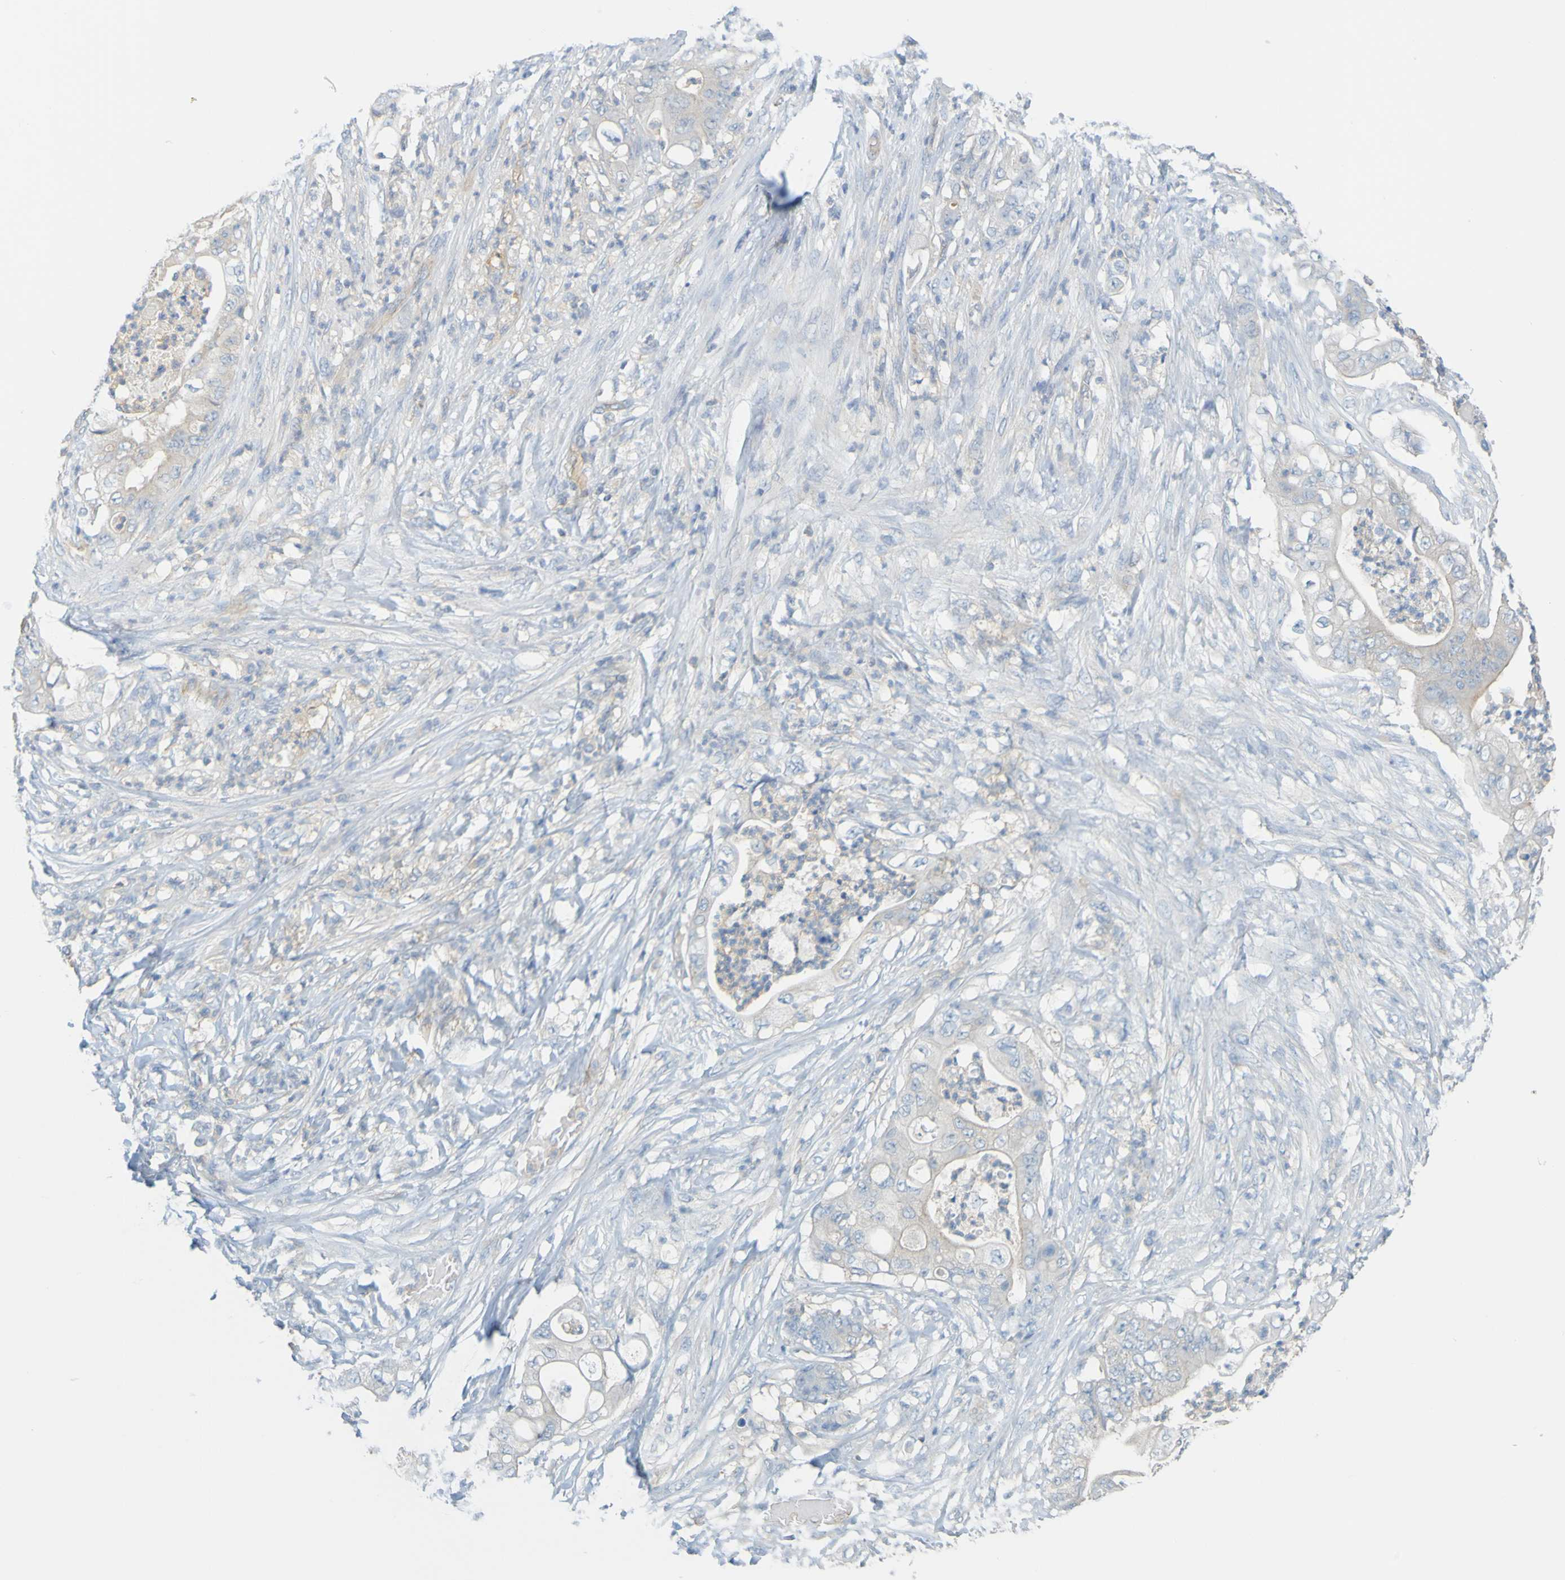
{"staining": {"intensity": "negative", "quantity": "none", "location": "none"}, "tissue": "stomach cancer", "cell_type": "Tumor cells", "image_type": "cancer", "snomed": [{"axis": "morphology", "description": "Adenocarcinoma, NOS"}, {"axis": "topography", "description": "Stomach"}], "caption": "IHC of human stomach adenocarcinoma exhibits no expression in tumor cells.", "gene": "APPL1", "patient": {"sex": "female", "age": 73}}